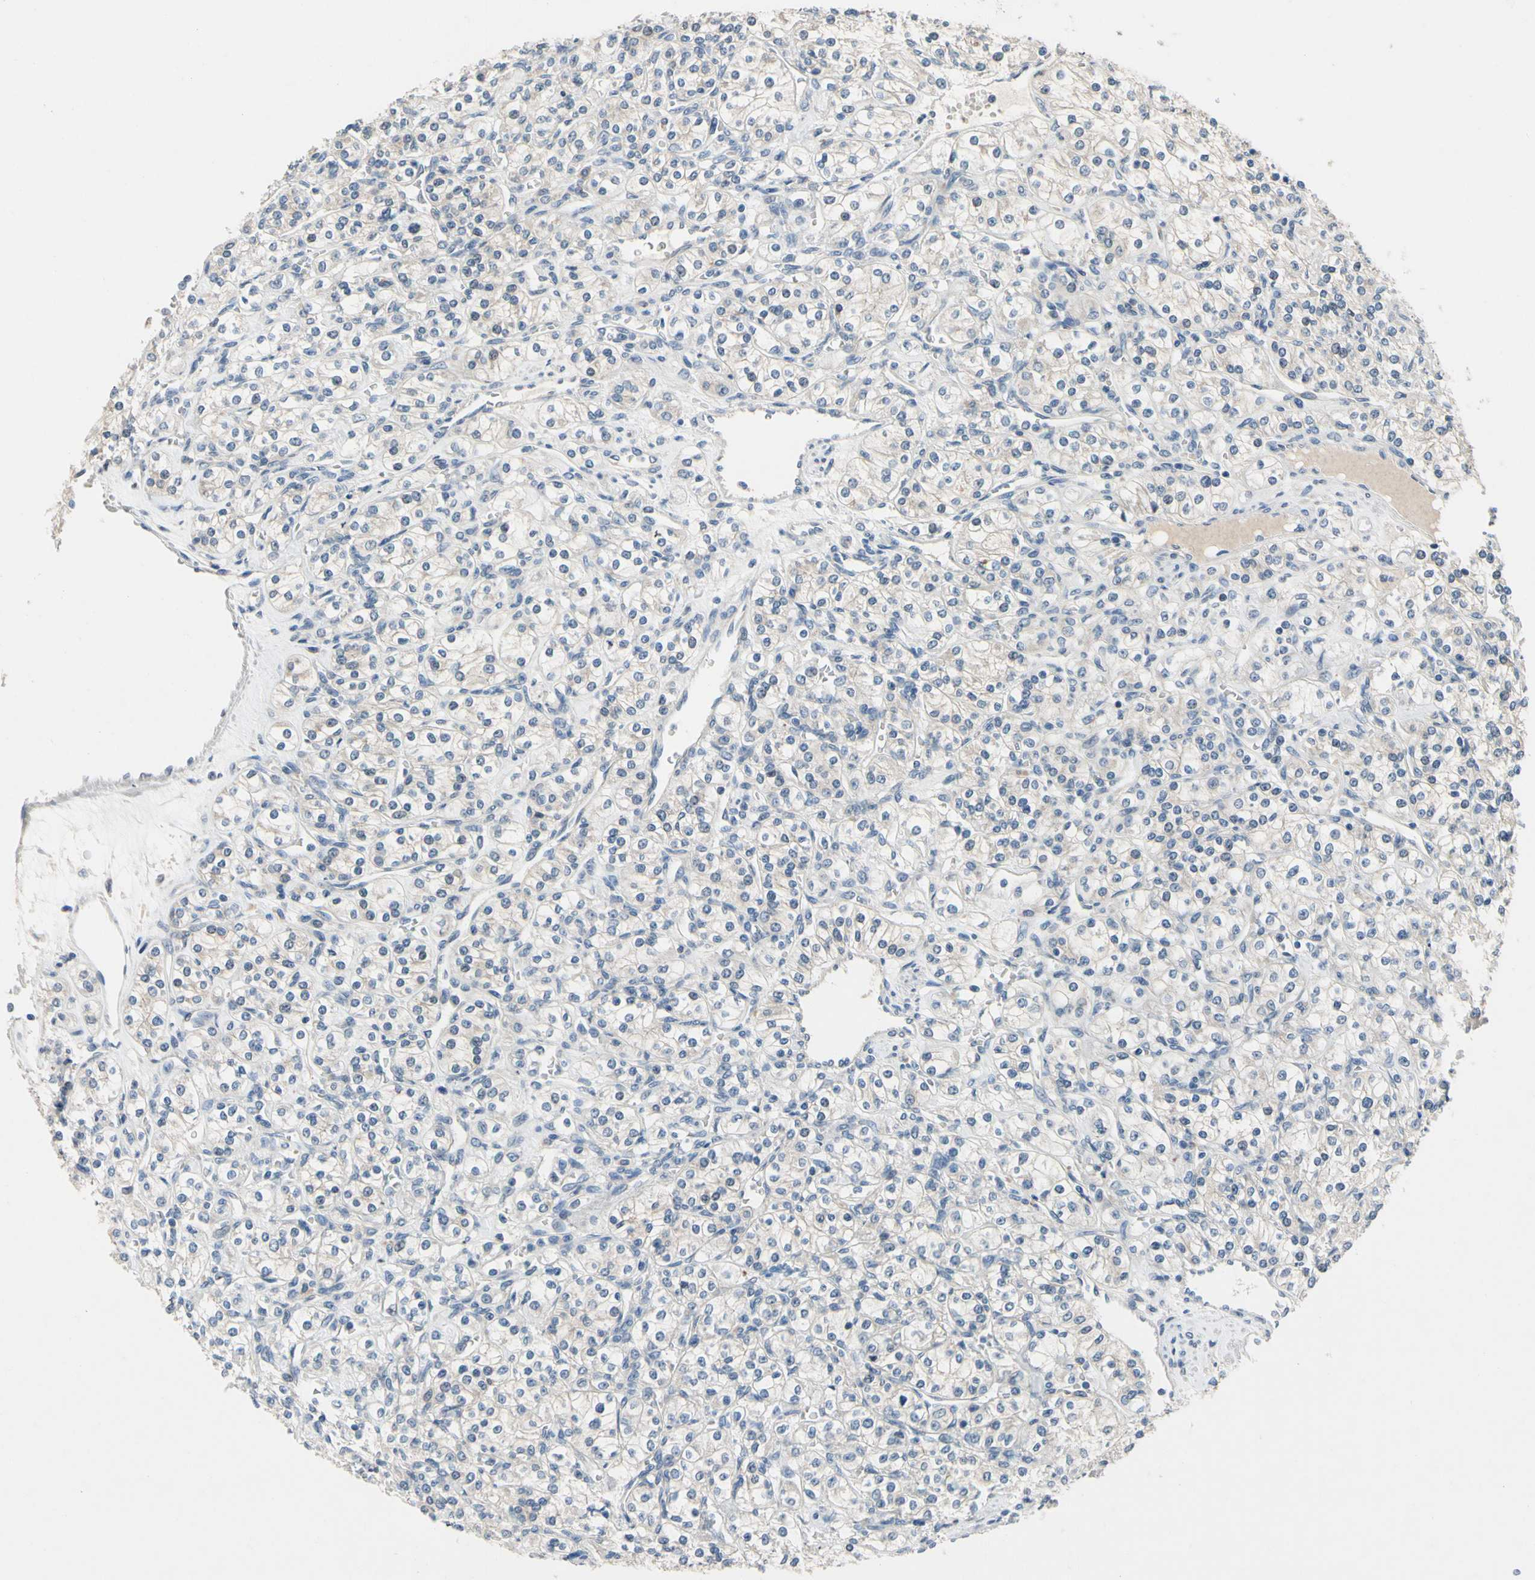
{"staining": {"intensity": "negative", "quantity": "none", "location": "none"}, "tissue": "renal cancer", "cell_type": "Tumor cells", "image_type": "cancer", "snomed": [{"axis": "morphology", "description": "Adenocarcinoma, NOS"}, {"axis": "topography", "description": "Kidney"}], "caption": "Immunohistochemistry (IHC) image of neoplastic tissue: adenocarcinoma (renal) stained with DAB (3,3'-diaminobenzidine) shows no significant protein expression in tumor cells.", "gene": "SLC27A6", "patient": {"sex": "male", "age": 77}}